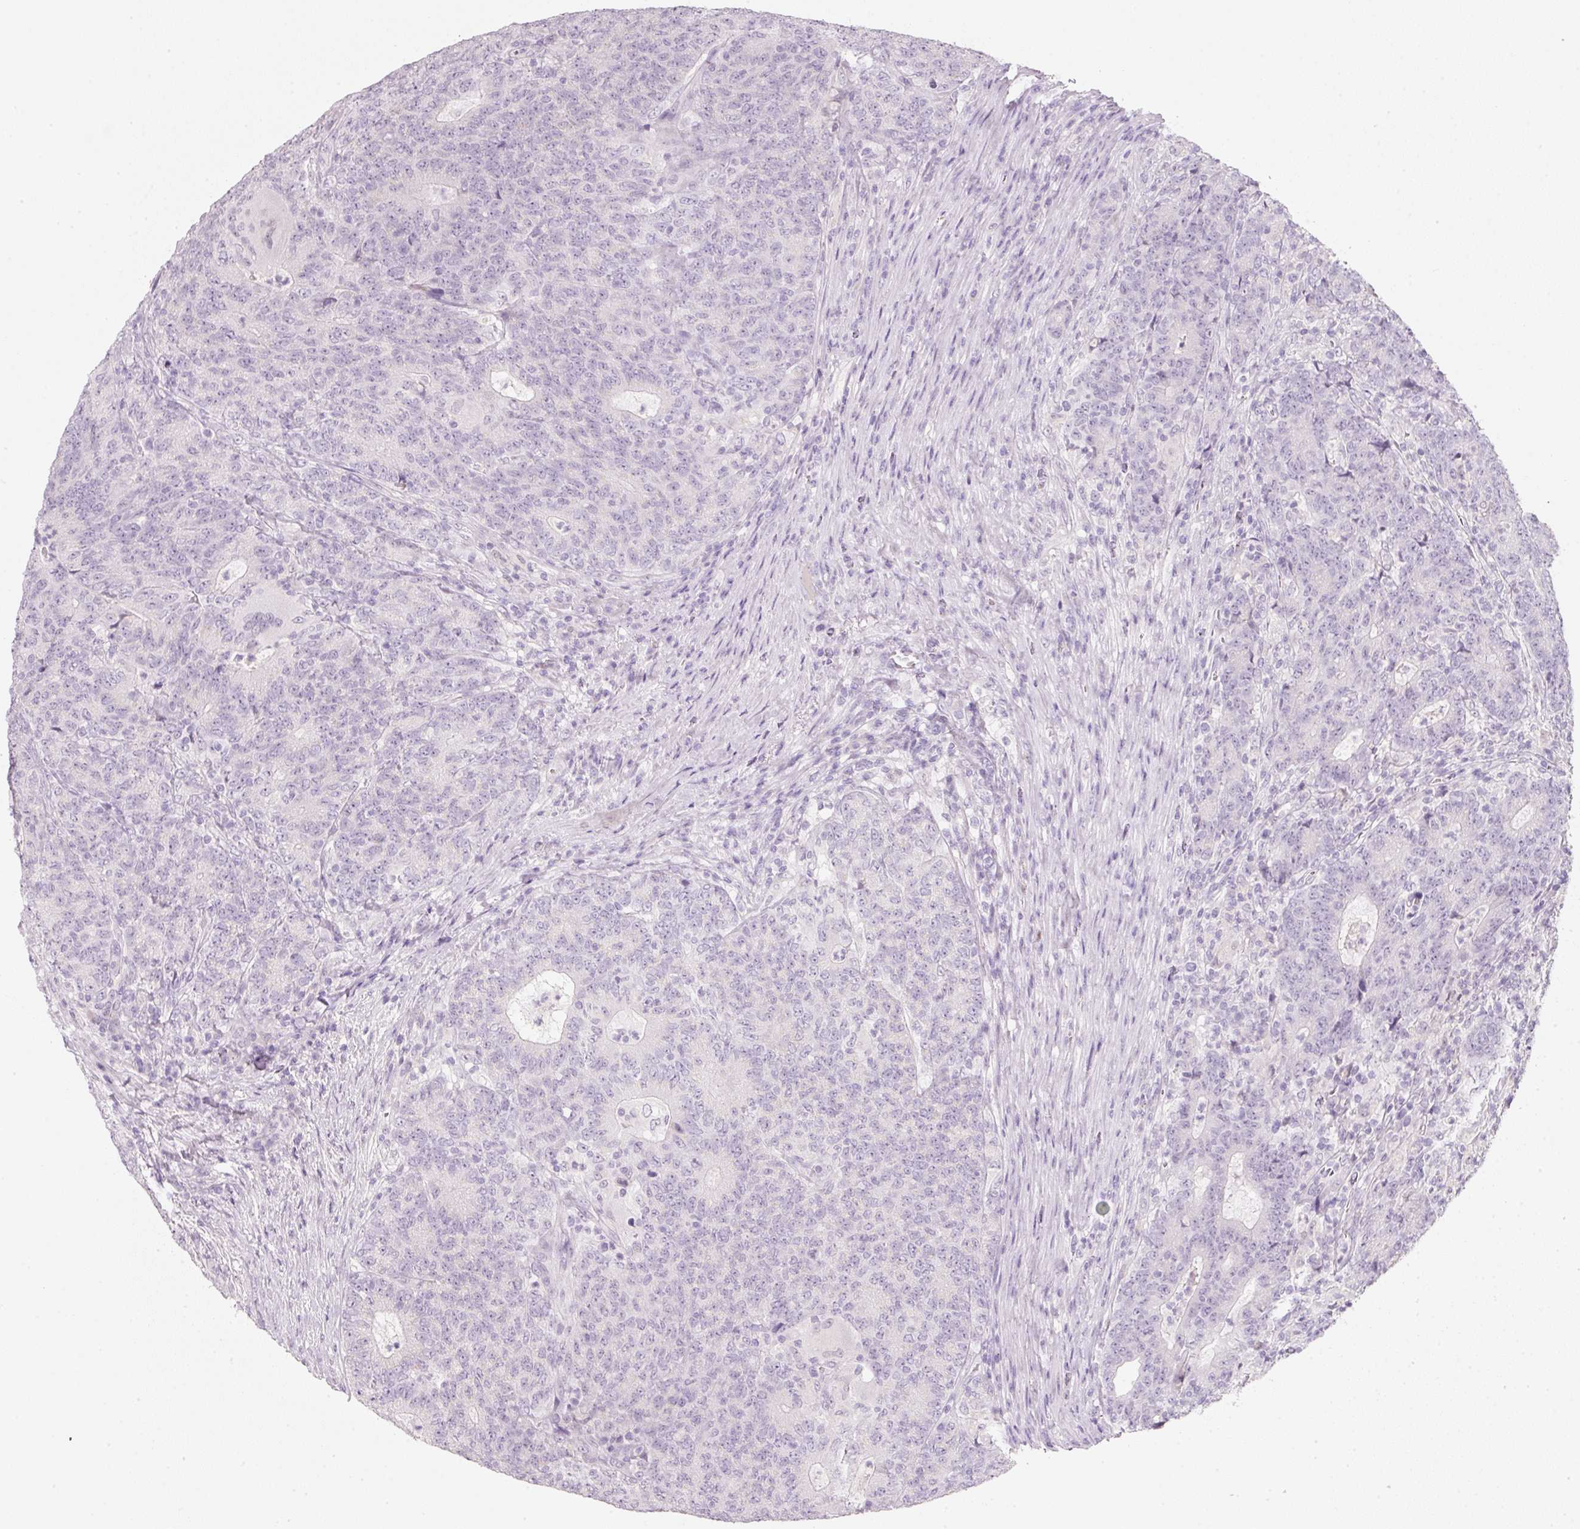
{"staining": {"intensity": "negative", "quantity": "none", "location": "none"}, "tissue": "colorectal cancer", "cell_type": "Tumor cells", "image_type": "cancer", "snomed": [{"axis": "morphology", "description": "Adenocarcinoma, NOS"}, {"axis": "topography", "description": "Colon"}], "caption": "Immunohistochemical staining of adenocarcinoma (colorectal) reveals no significant staining in tumor cells. (DAB (3,3'-diaminobenzidine) IHC with hematoxylin counter stain).", "gene": "ENSG00000206549", "patient": {"sex": "female", "age": 75}}